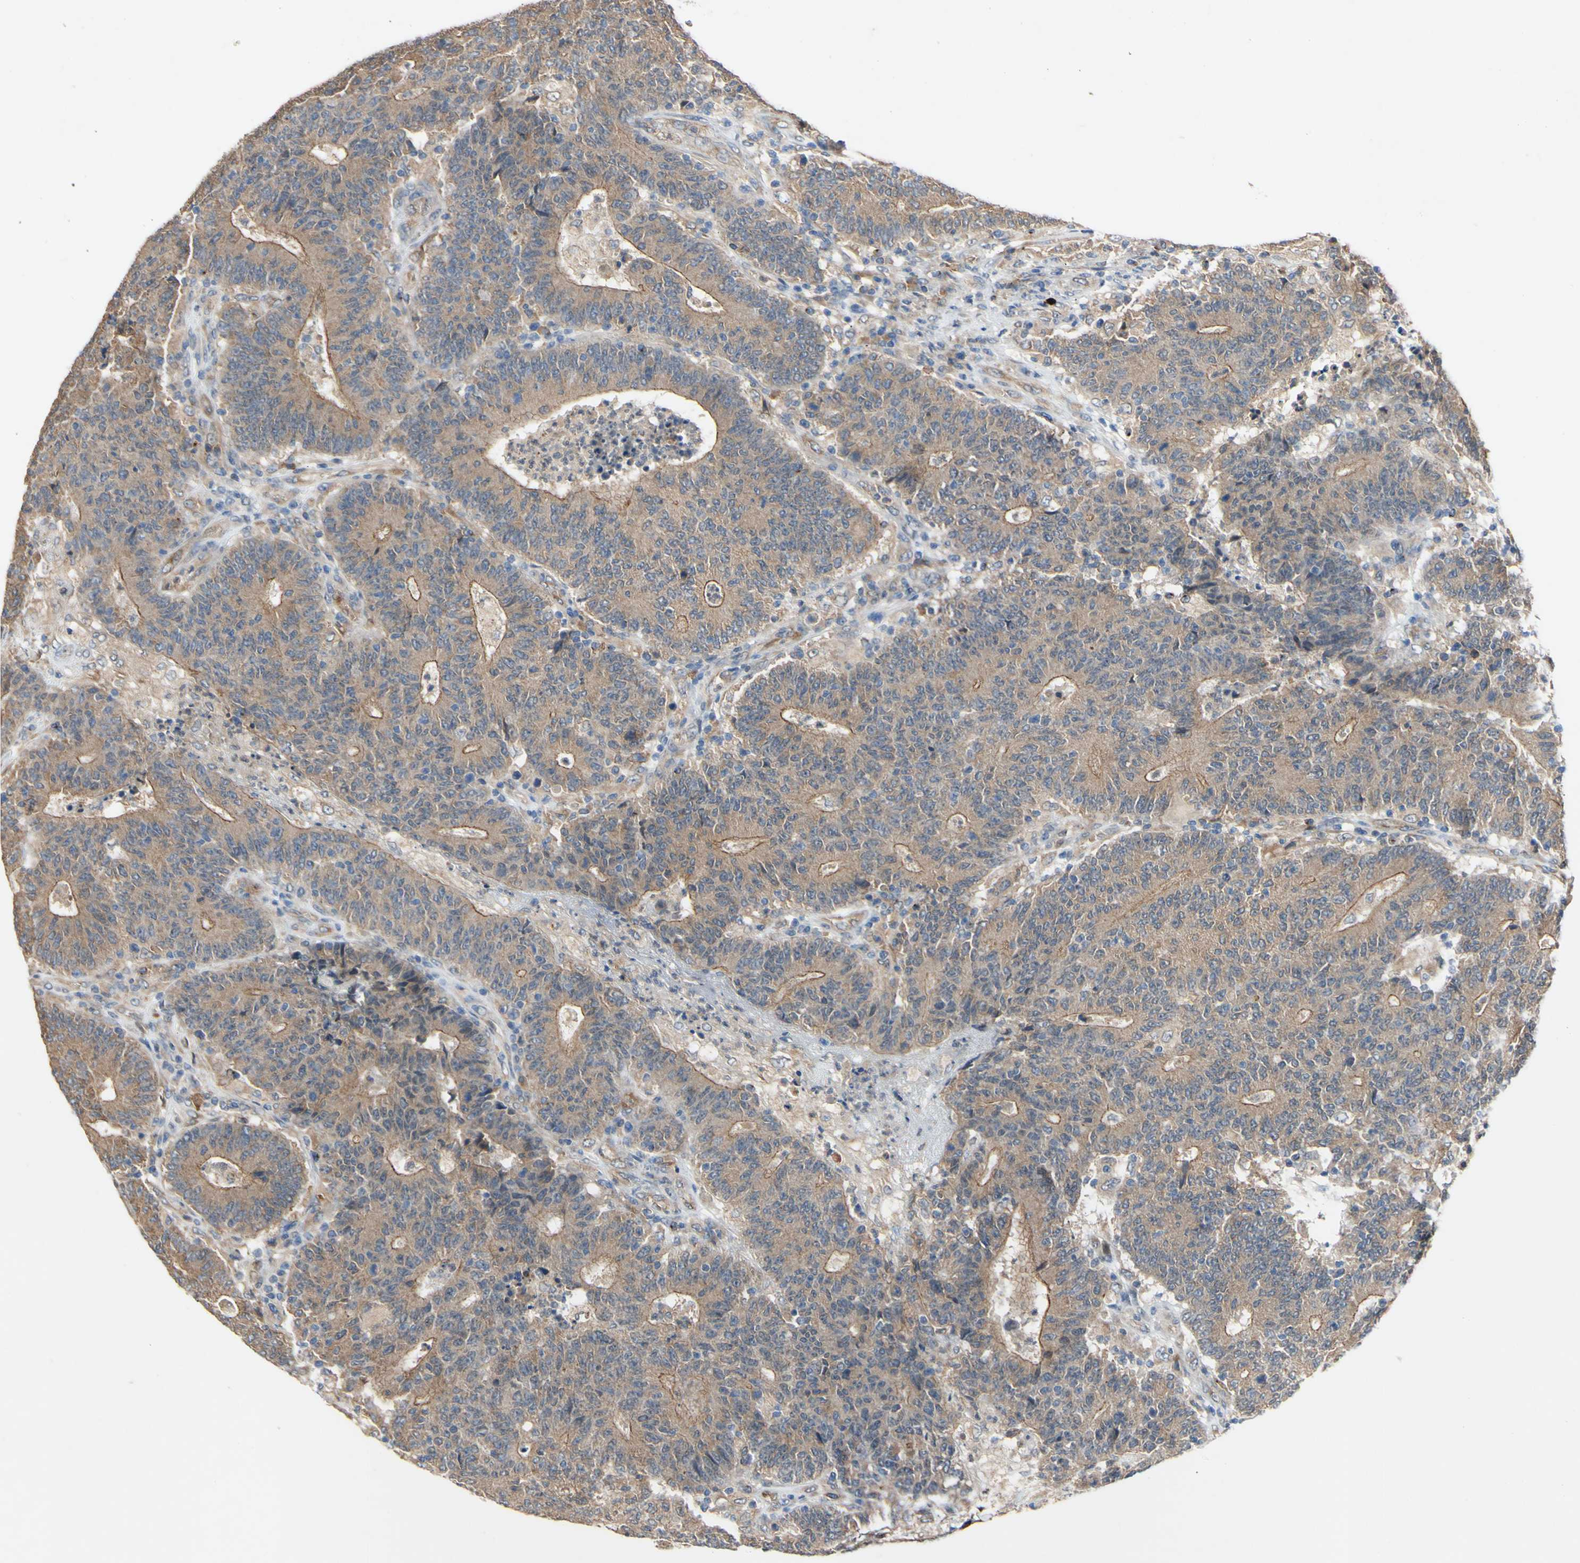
{"staining": {"intensity": "moderate", "quantity": ">75%", "location": "cytoplasmic/membranous"}, "tissue": "colorectal cancer", "cell_type": "Tumor cells", "image_type": "cancer", "snomed": [{"axis": "morphology", "description": "Normal tissue, NOS"}, {"axis": "morphology", "description": "Adenocarcinoma, NOS"}, {"axis": "topography", "description": "Colon"}], "caption": "IHC image of human colorectal adenocarcinoma stained for a protein (brown), which displays medium levels of moderate cytoplasmic/membranous positivity in approximately >75% of tumor cells.", "gene": "PDGFB", "patient": {"sex": "female", "age": 75}}